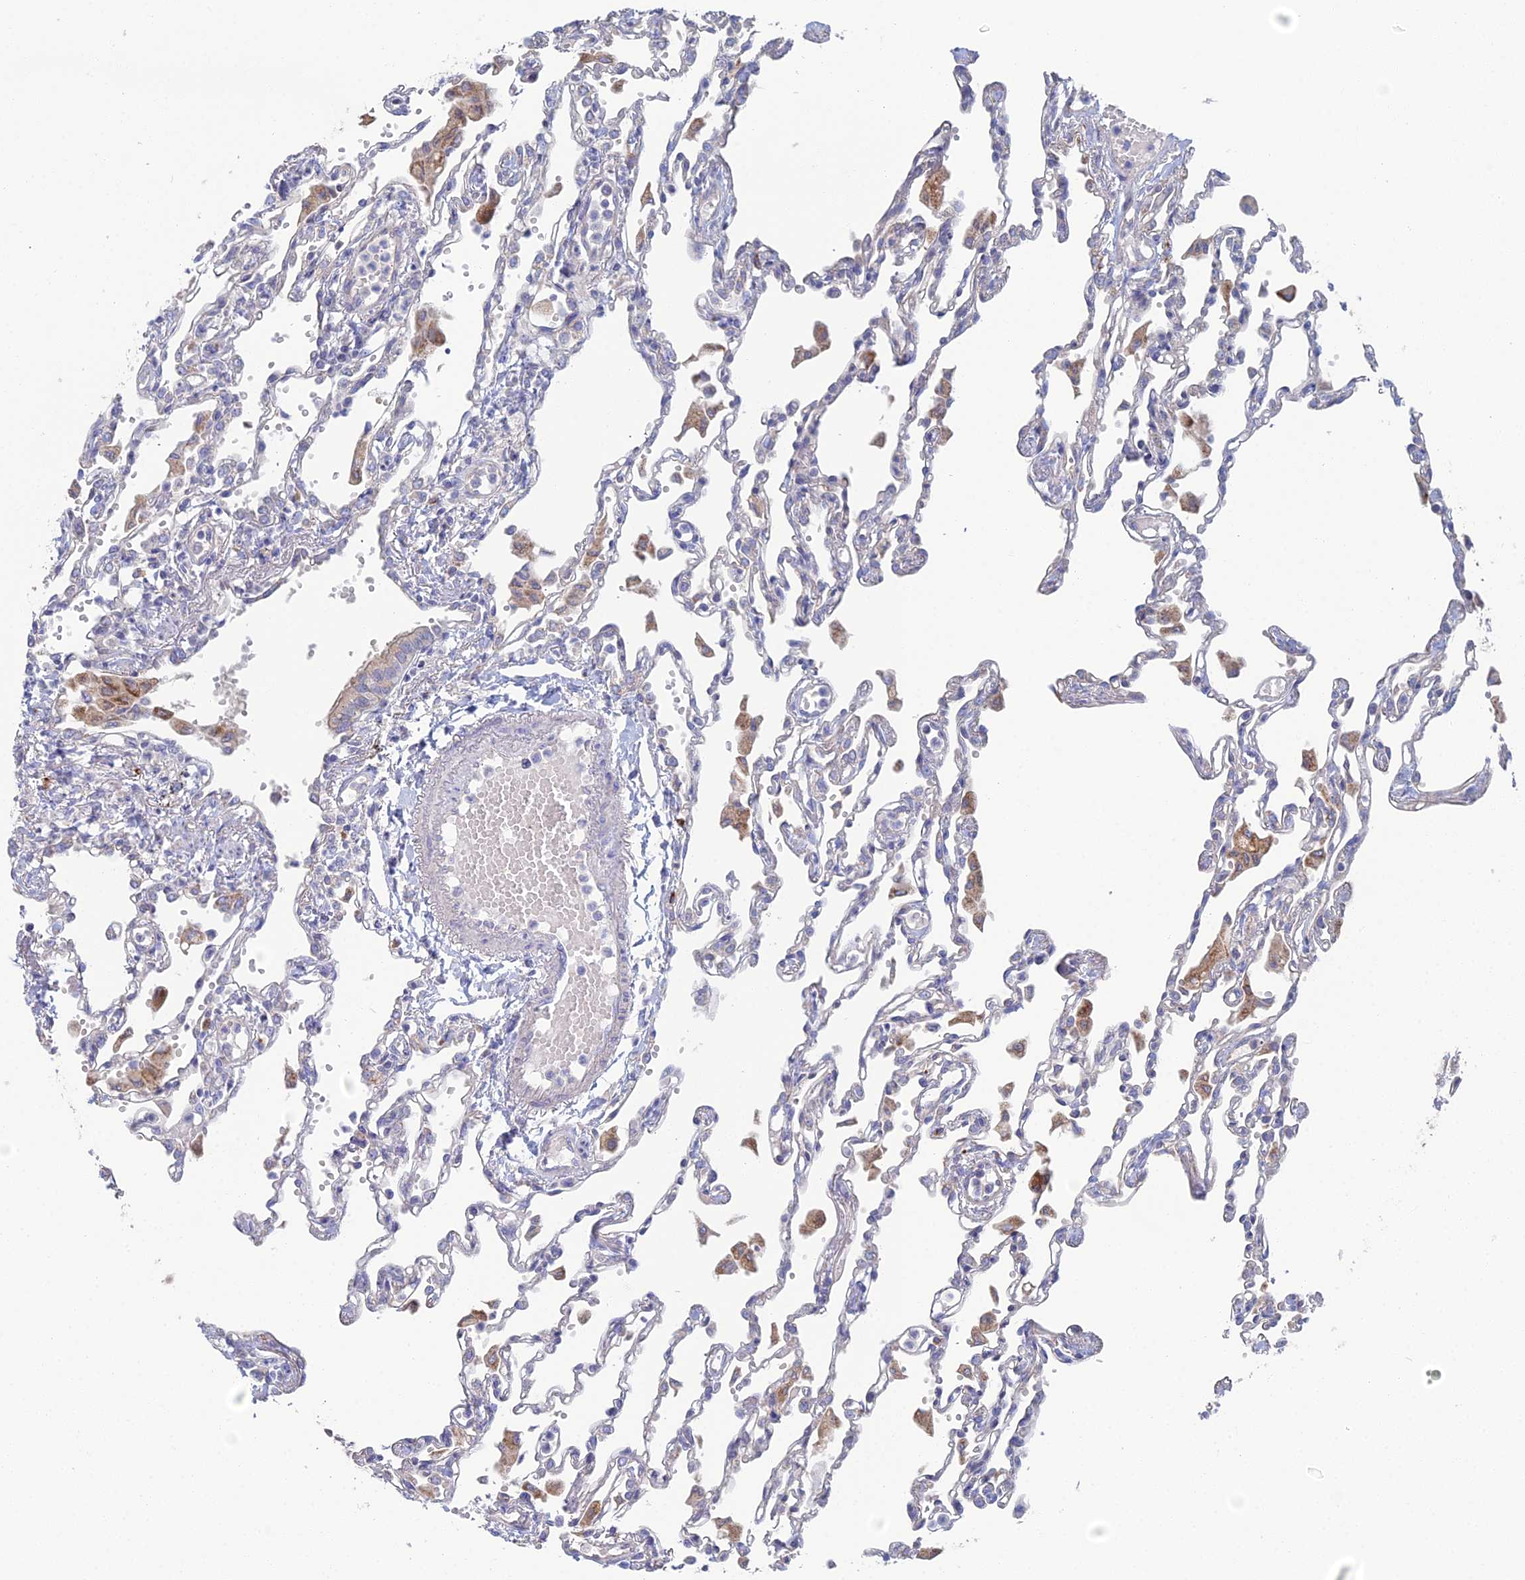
{"staining": {"intensity": "negative", "quantity": "none", "location": "none"}, "tissue": "lung", "cell_type": "Alveolar cells", "image_type": "normal", "snomed": [{"axis": "morphology", "description": "Normal tissue, NOS"}, {"axis": "topography", "description": "Bronchus"}, {"axis": "topography", "description": "Lung"}], "caption": "Unremarkable lung was stained to show a protein in brown. There is no significant positivity in alveolar cells. (Brightfield microscopy of DAB (3,3'-diaminobenzidine) IHC at high magnification).", "gene": "ARL16", "patient": {"sex": "female", "age": 49}}